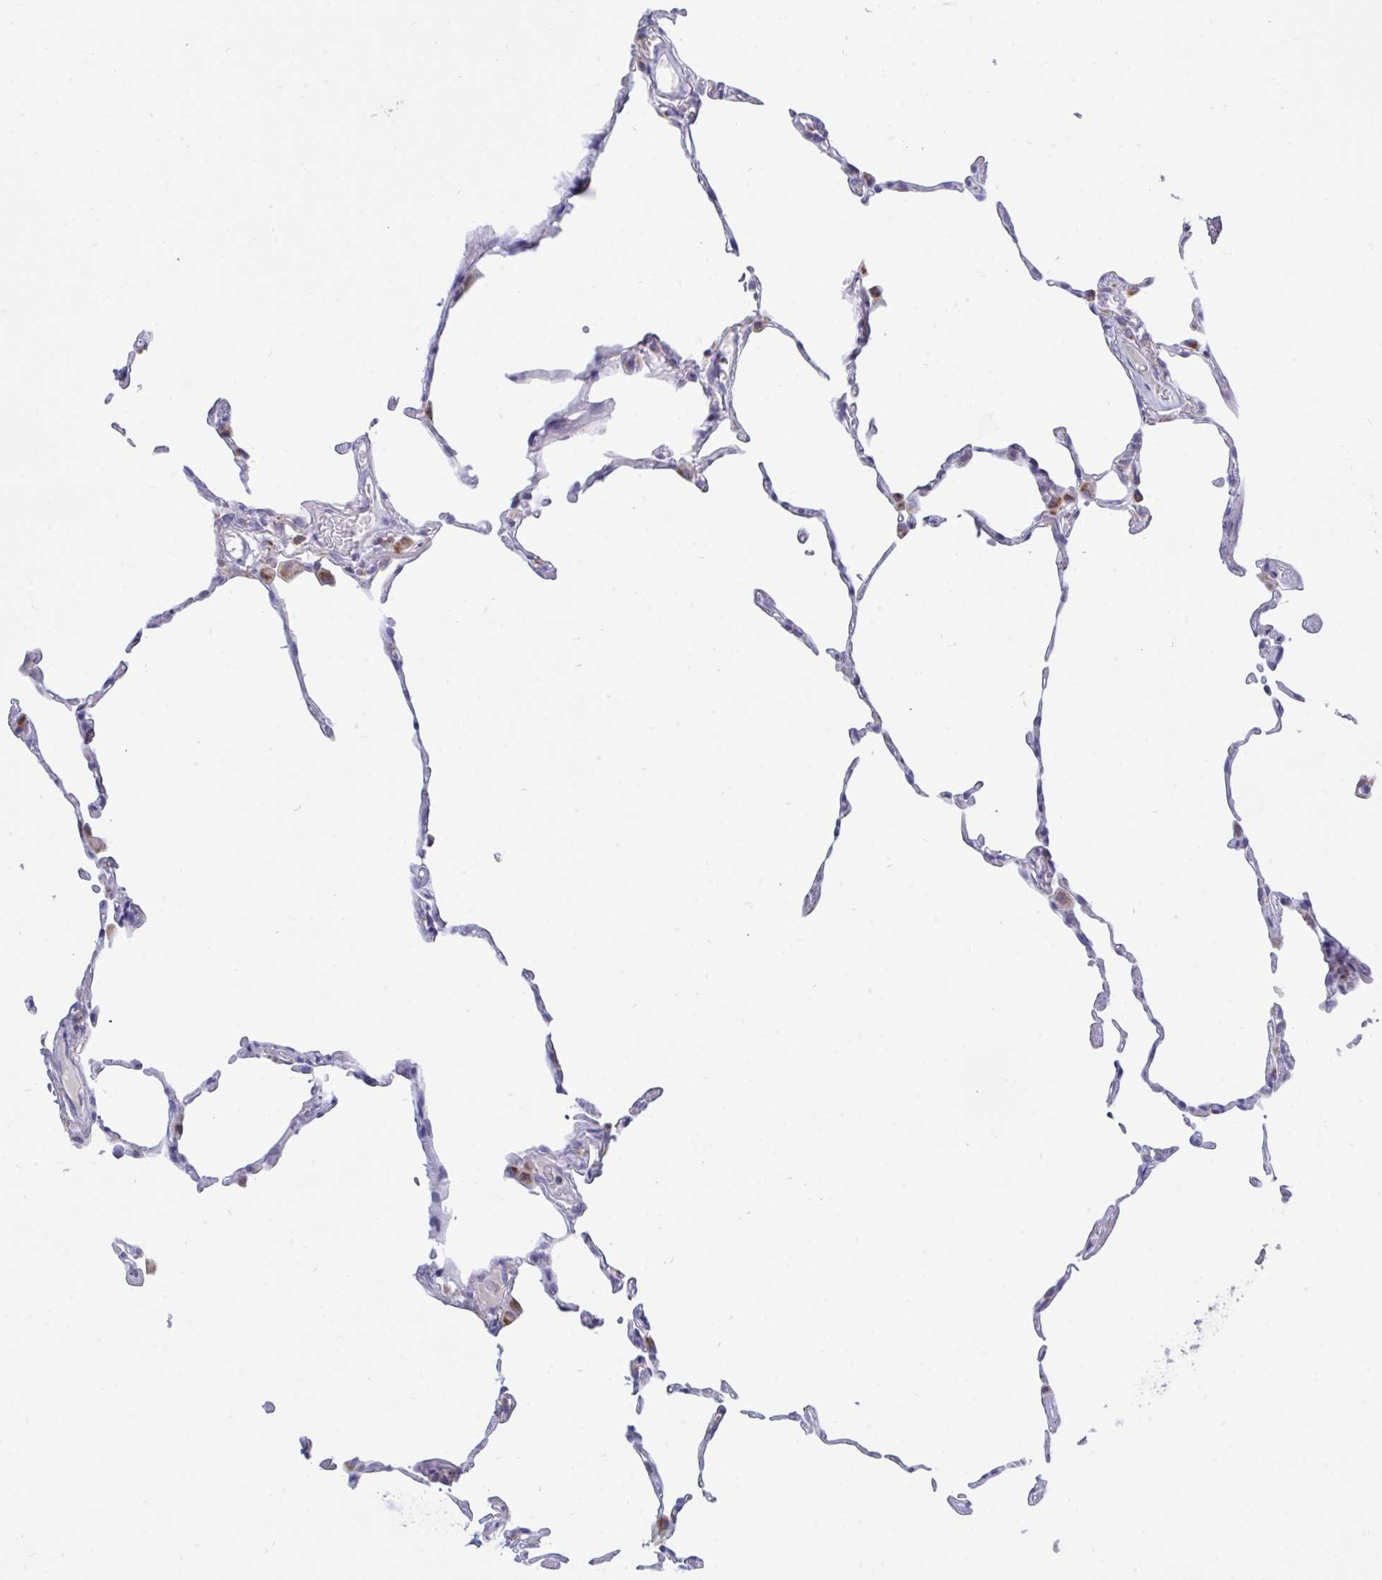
{"staining": {"intensity": "moderate", "quantity": "<25%", "location": "cytoplasmic/membranous"}, "tissue": "lung", "cell_type": "Alveolar cells", "image_type": "normal", "snomed": [{"axis": "morphology", "description": "Normal tissue, NOS"}, {"axis": "topography", "description": "Lung"}], "caption": "About <25% of alveolar cells in unremarkable lung demonstrate moderate cytoplasmic/membranous protein positivity as visualized by brown immunohistochemical staining.", "gene": "HSPE1", "patient": {"sex": "female", "age": 57}}